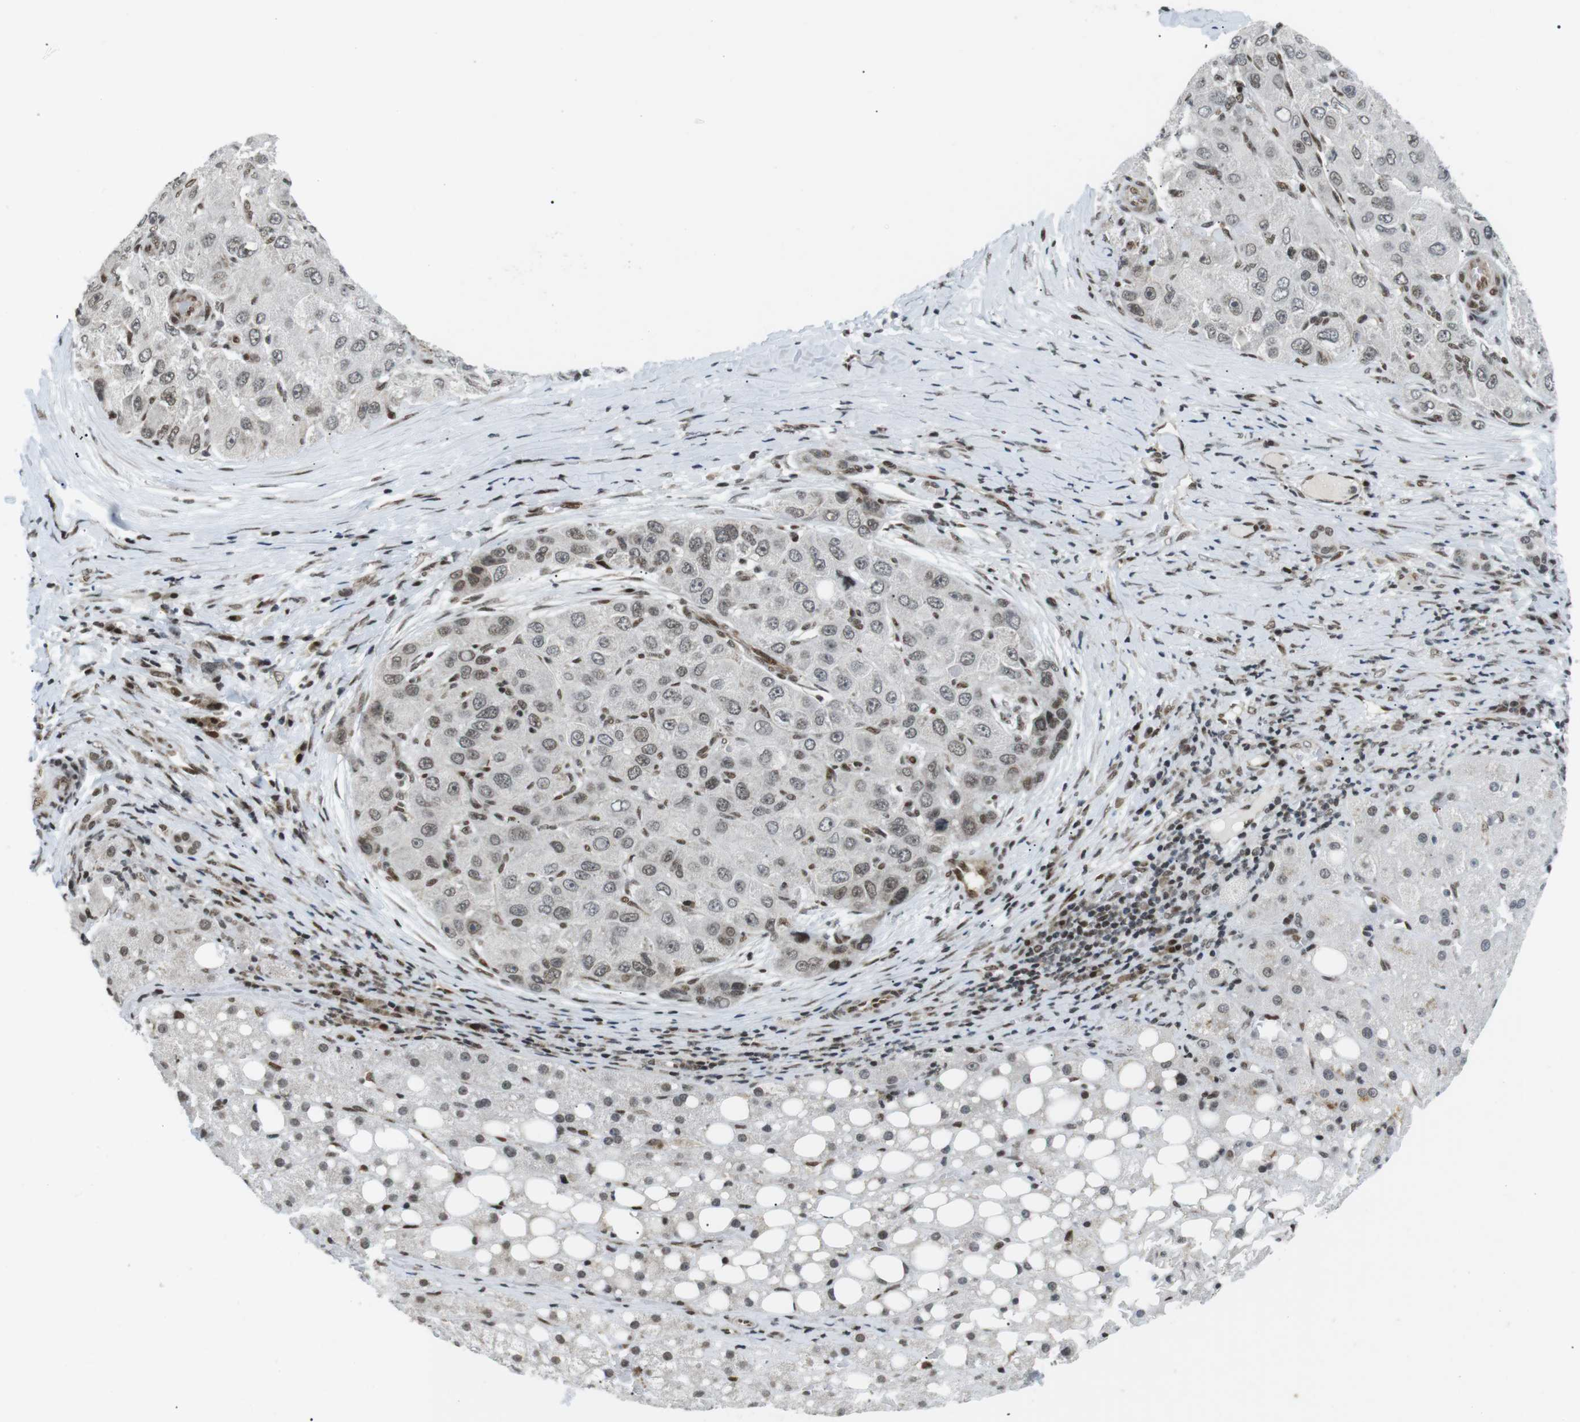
{"staining": {"intensity": "weak", "quantity": "<25%", "location": "nuclear"}, "tissue": "liver cancer", "cell_type": "Tumor cells", "image_type": "cancer", "snomed": [{"axis": "morphology", "description": "Carcinoma, Hepatocellular, NOS"}, {"axis": "topography", "description": "Liver"}], "caption": "An image of liver cancer stained for a protein shows no brown staining in tumor cells.", "gene": "CDC27", "patient": {"sex": "male", "age": 80}}